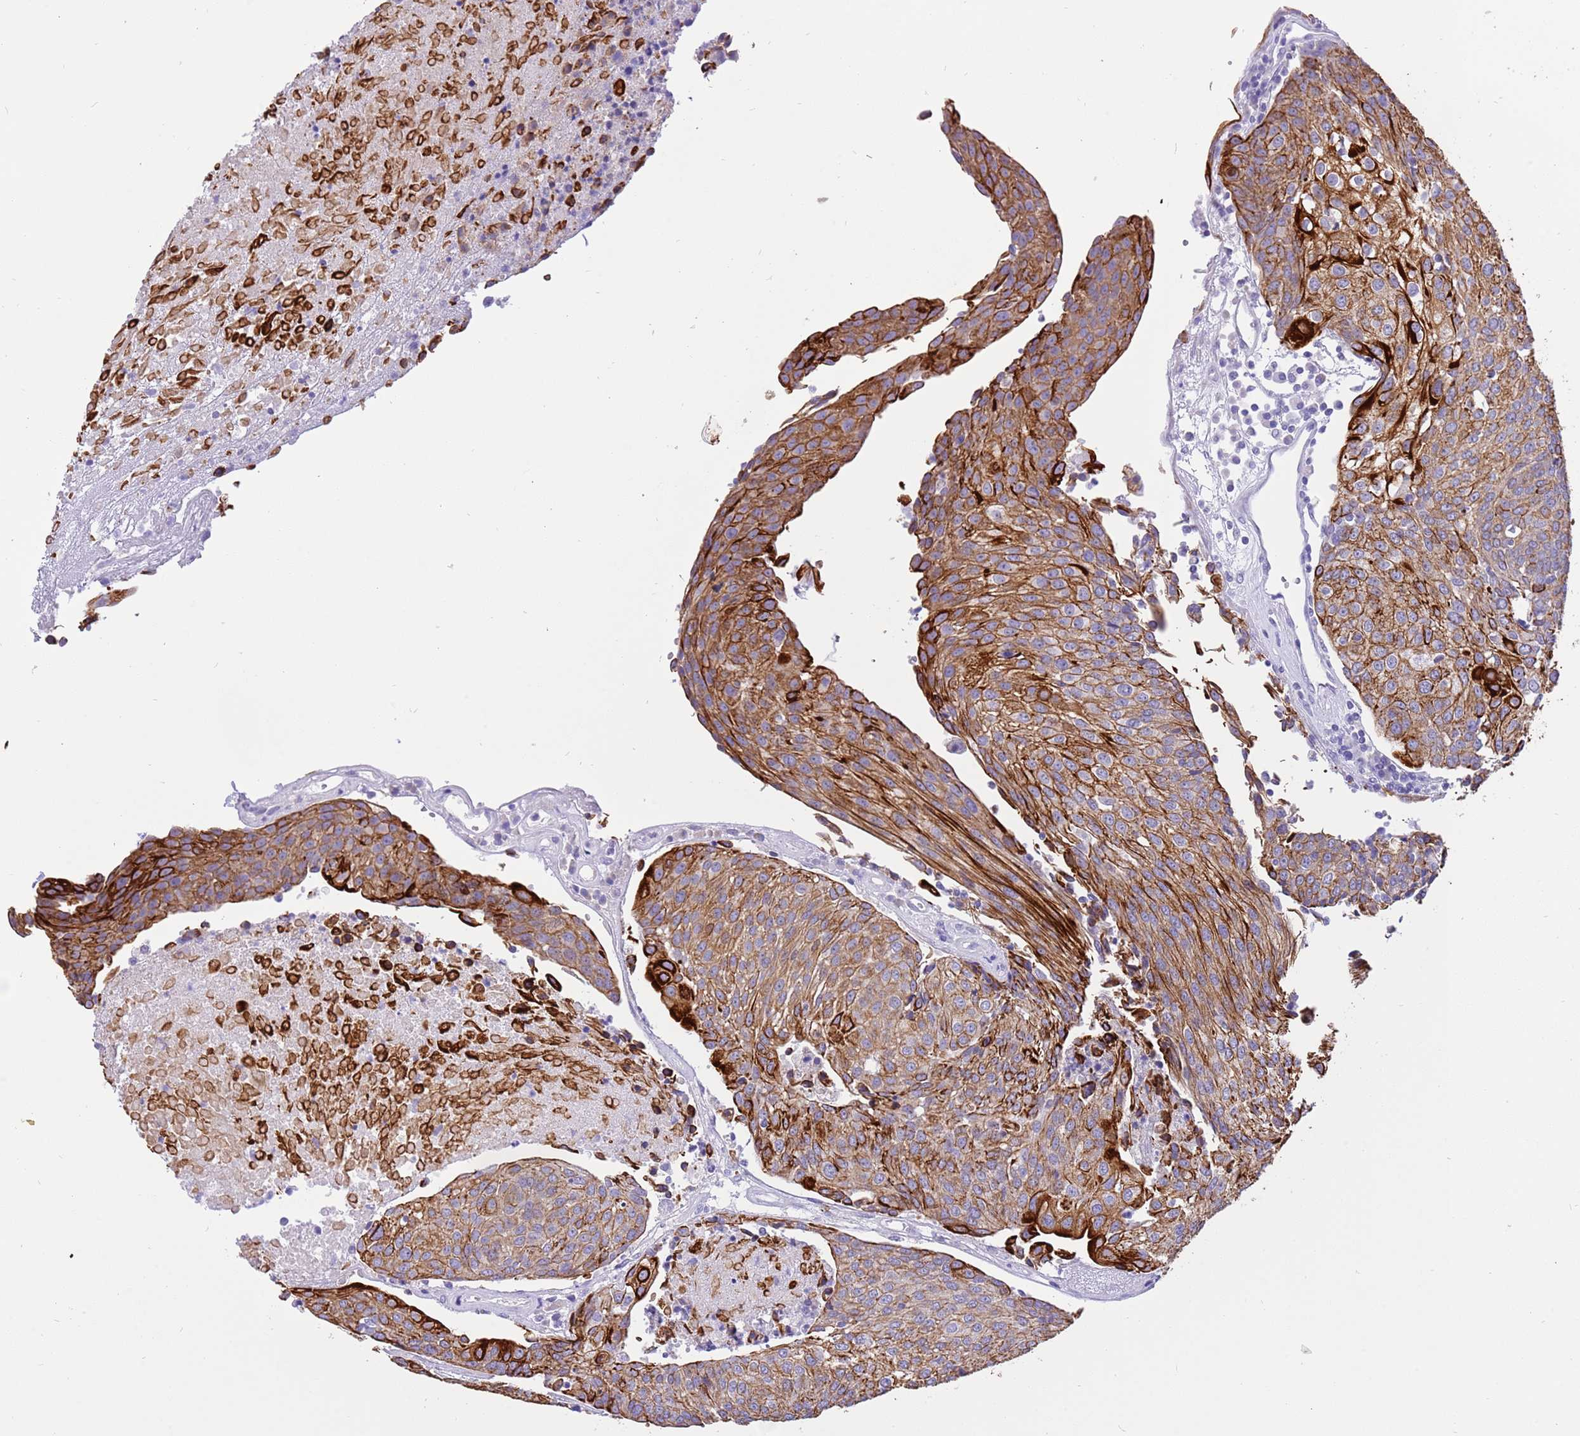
{"staining": {"intensity": "strong", "quantity": ">75%", "location": "cytoplasmic/membranous"}, "tissue": "urothelial cancer", "cell_type": "Tumor cells", "image_type": "cancer", "snomed": [{"axis": "morphology", "description": "Urothelial carcinoma, High grade"}, {"axis": "topography", "description": "Urinary bladder"}], "caption": "The photomicrograph exhibits staining of urothelial cancer, revealing strong cytoplasmic/membranous protein staining (brown color) within tumor cells. (IHC, brightfield microscopy, high magnification).", "gene": "R3HDM4", "patient": {"sex": "female", "age": 85}}